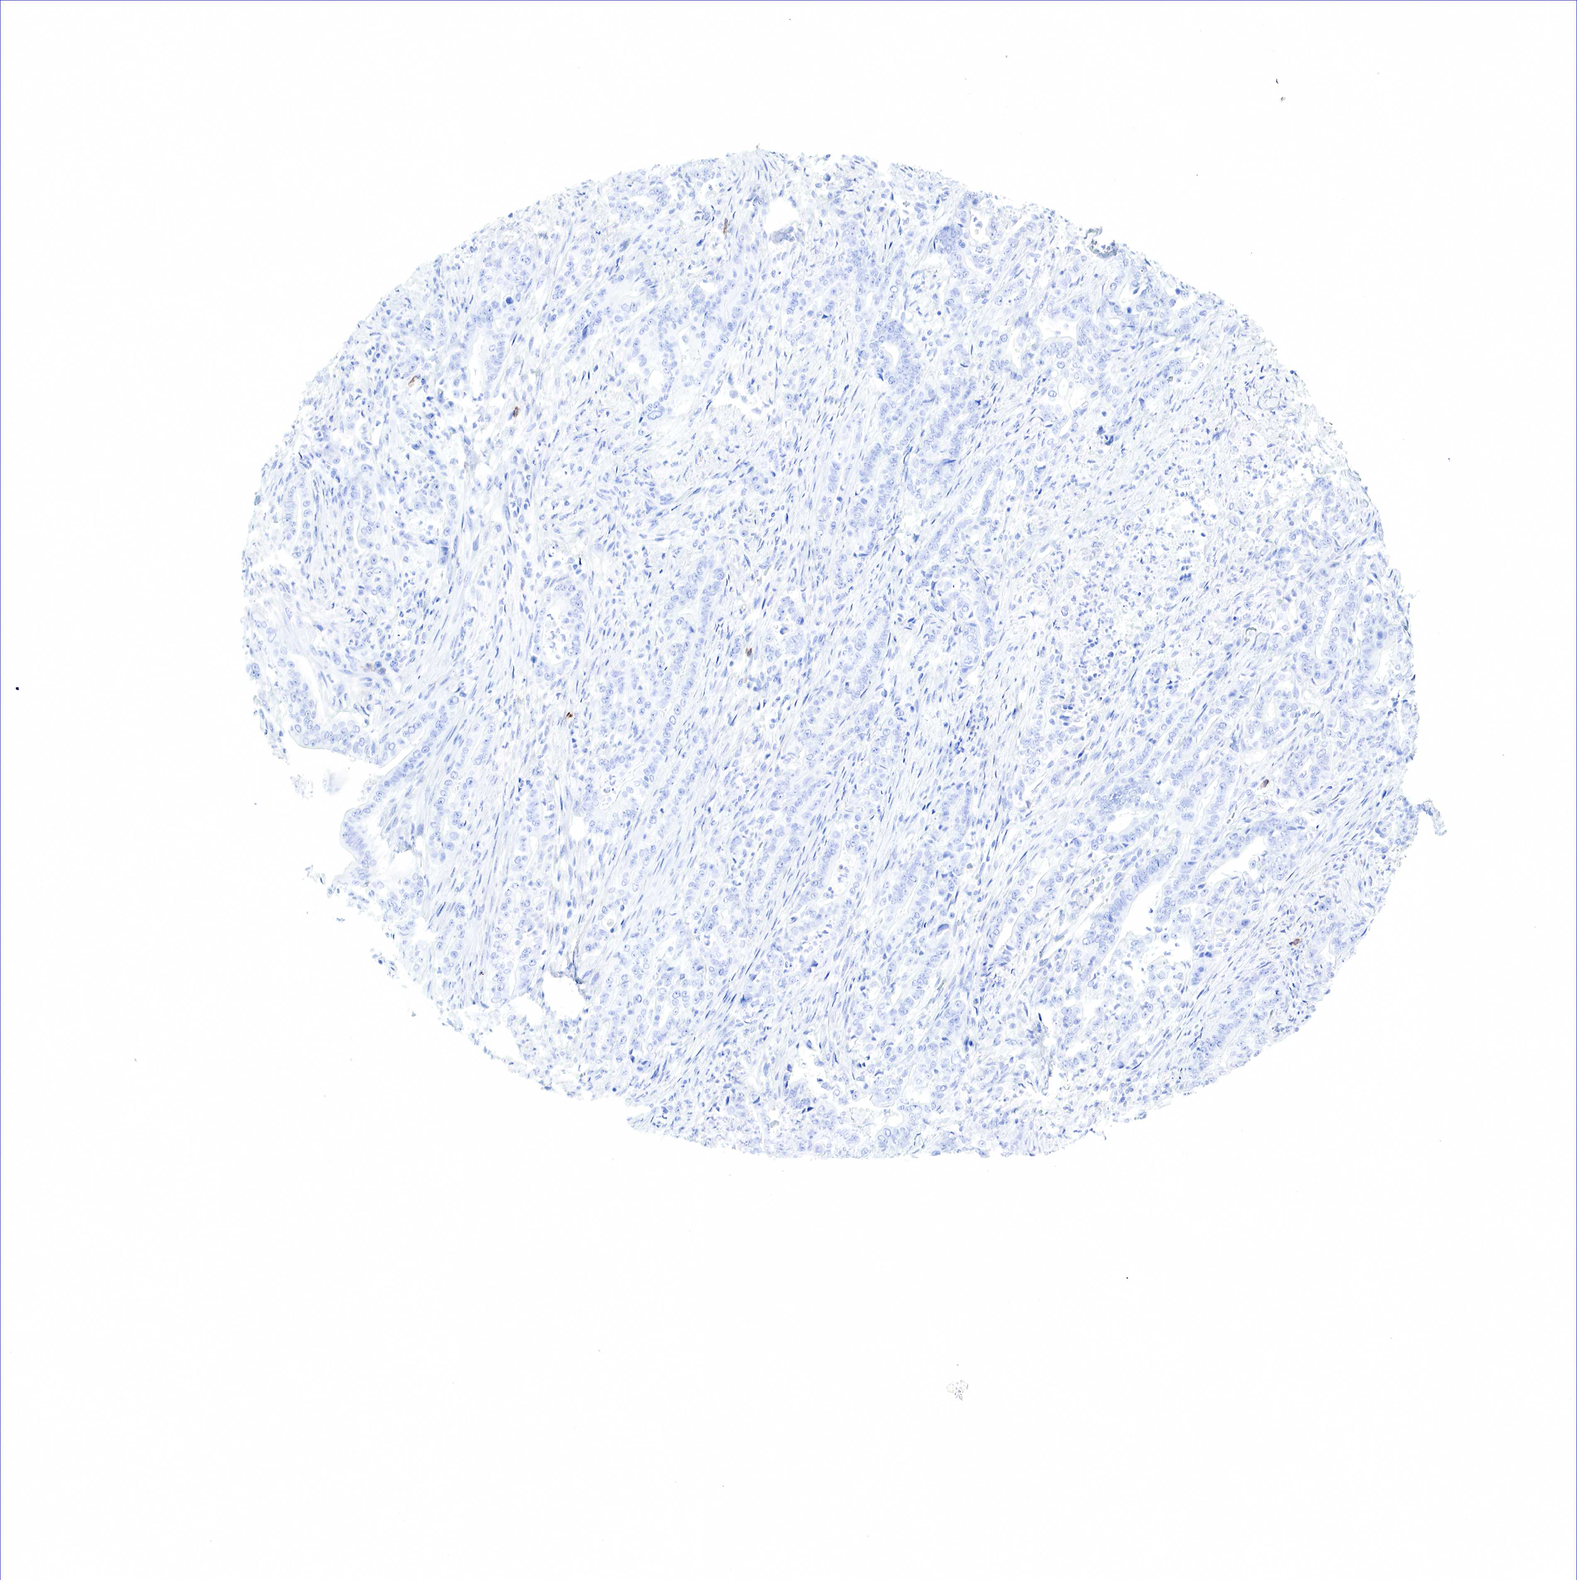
{"staining": {"intensity": "negative", "quantity": "none", "location": "none"}, "tissue": "stomach cancer", "cell_type": "Tumor cells", "image_type": "cancer", "snomed": [{"axis": "morphology", "description": "Adenocarcinoma, NOS"}, {"axis": "topography", "description": "Stomach"}], "caption": "This image is of stomach cancer stained with IHC to label a protein in brown with the nuclei are counter-stained blue. There is no staining in tumor cells.", "gene": "TNFRSF8", "patient": {"sex": "female", "age": 76}}